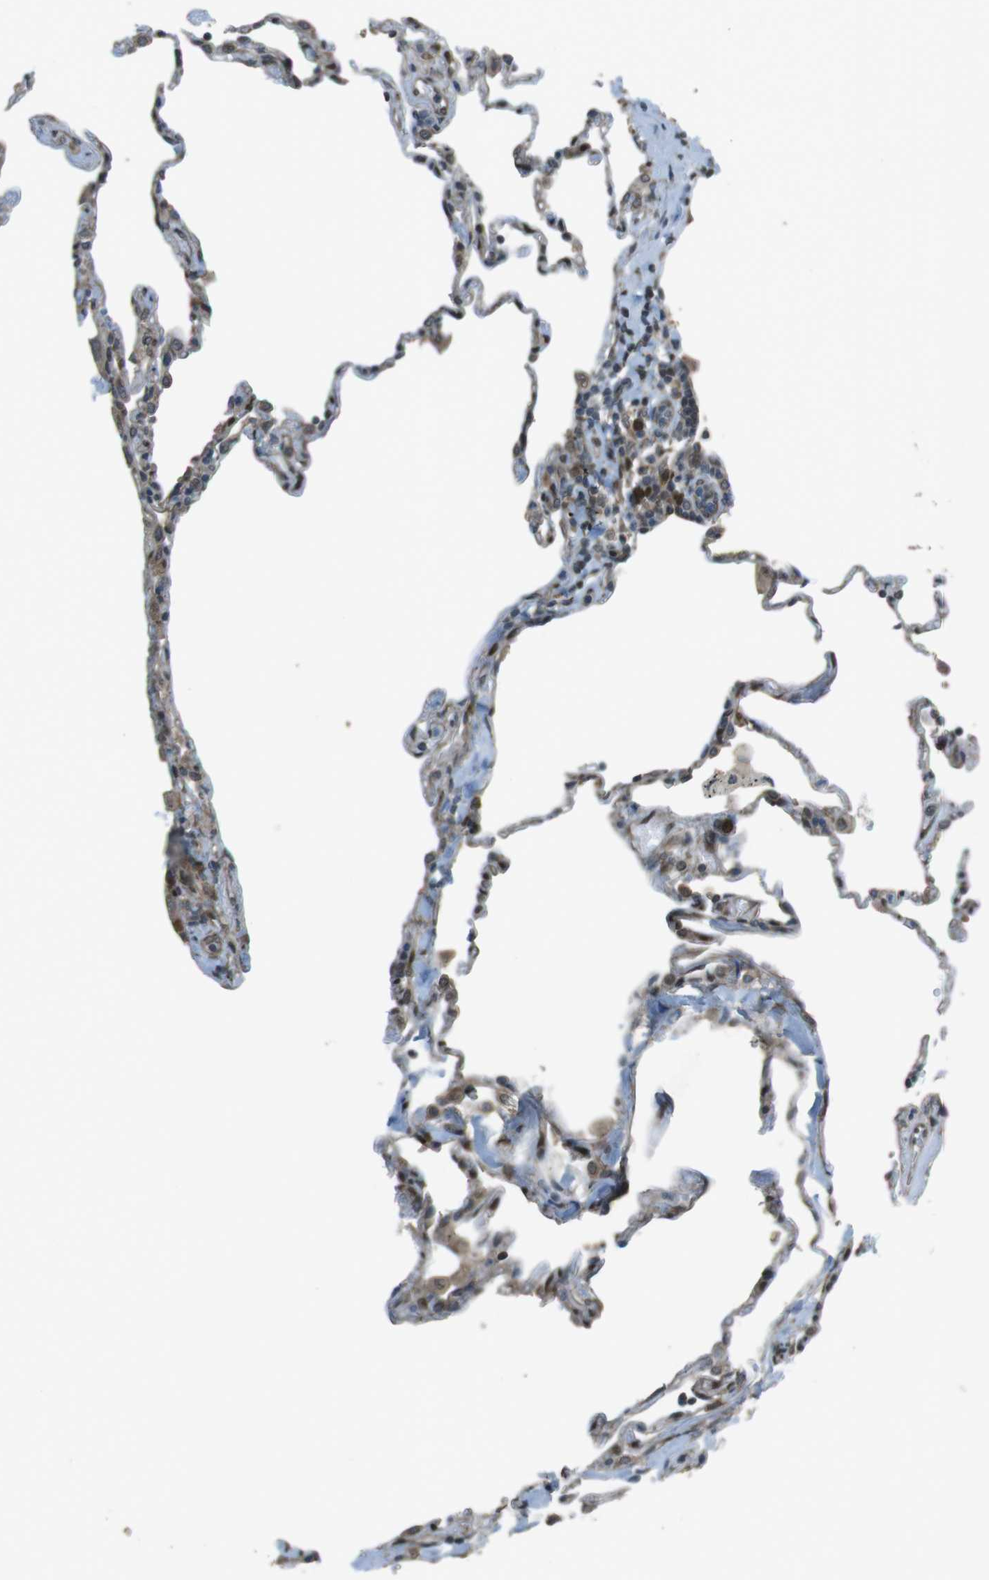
{"staining": {"intensity": "weak", "quantity": "25%-75%", "location": "cytoplasmic/membranous"}, "tissue": "lung", "cell_type": "Alveolar cells", "image_type": "normal", "snomed": [{"axis": "morphology", "description": "Normal tissue, NOS"}, {"axis": "topography", "description": "Lung"}], "caption": "Lung stained for a protein (brown) reveals weak cytoplasmic/membranous positive positivity in about 25%-75% of alveolar cells.", "gene": "ZNF330", "patient": {"sex": "male", "age": 59}}